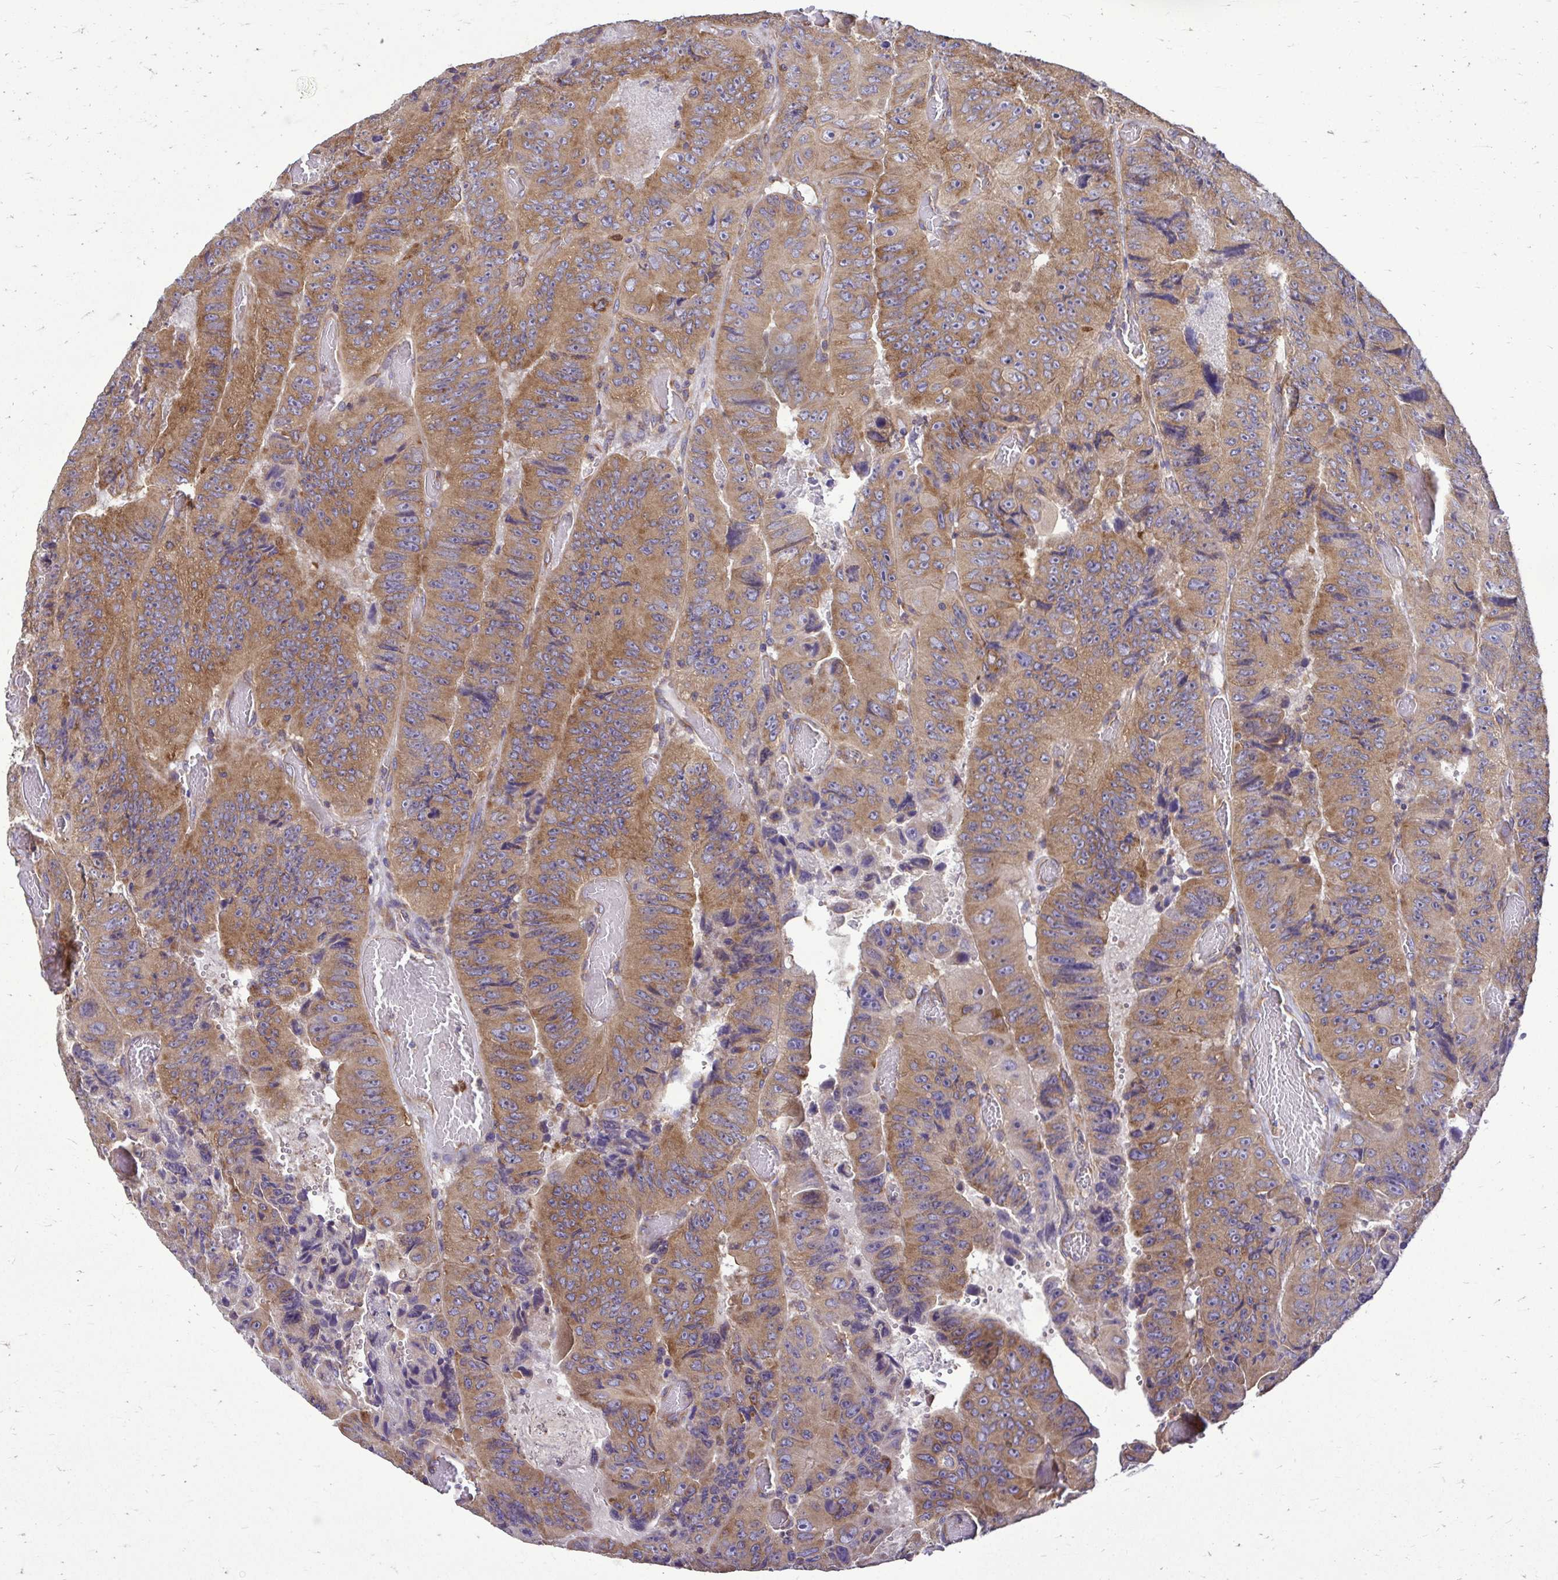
{"staining": {"intensity": "moderate", "quantity": ">75%", "location": "cytoplasmic/membranous"}, "tissue": "colorectal cancer", "cell_type": "Tumor cells", "image_type": "cancer", "snomed": [{"axis": "morphology", "description": "Adenocarcinoma, NOS"}, {"axis": "topography", "description": "Colon"}], "caption": "Moderate cytoplasmic/membranous protein expression is appreciated in approximately >75% of tumor cells in colorectal cancer.", "gene": "FMR1", "patient": {"sex": "female", "age": 84}}